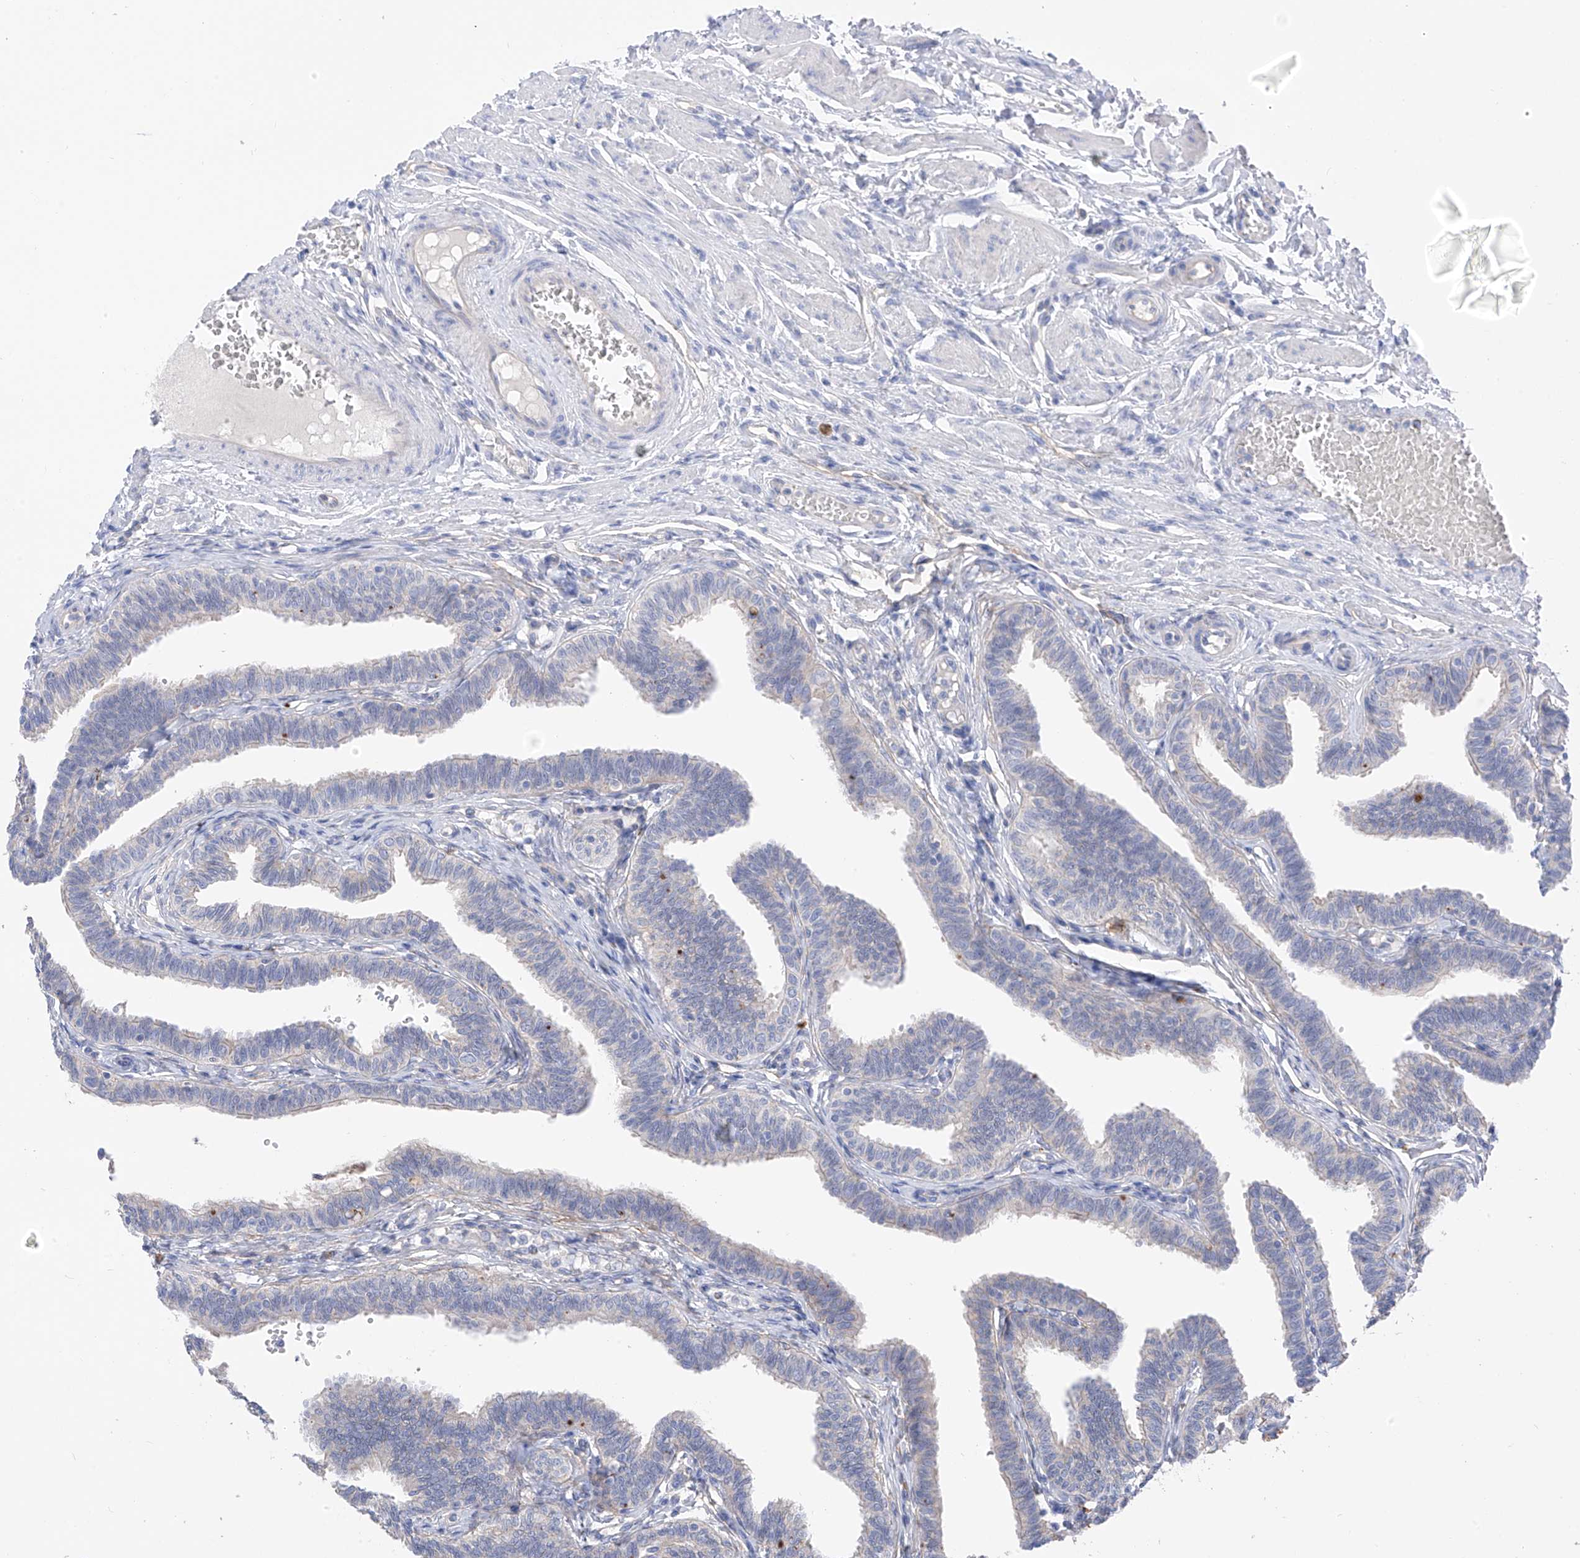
{"staining": {"intensity": "negative", "quantity": "none", "location": "none"}, "tissue": "fallopian tube", "cell_type": "Glandular cells", "image_type": "normal", "snomed": [{"axis": "morphology", "description": "Normal tissue, NOS"}, {"axis": "topography", "description": "Fallopian tube"}, {"axis": "topography", "description": "Ovary"}], "caption": "Unremarkable fallopian tube was stained to show a protein in brown. There is no significant staining in glandular cells.", "gene": "ITGA9", "patient": {"sex": "female", "age": 23}}